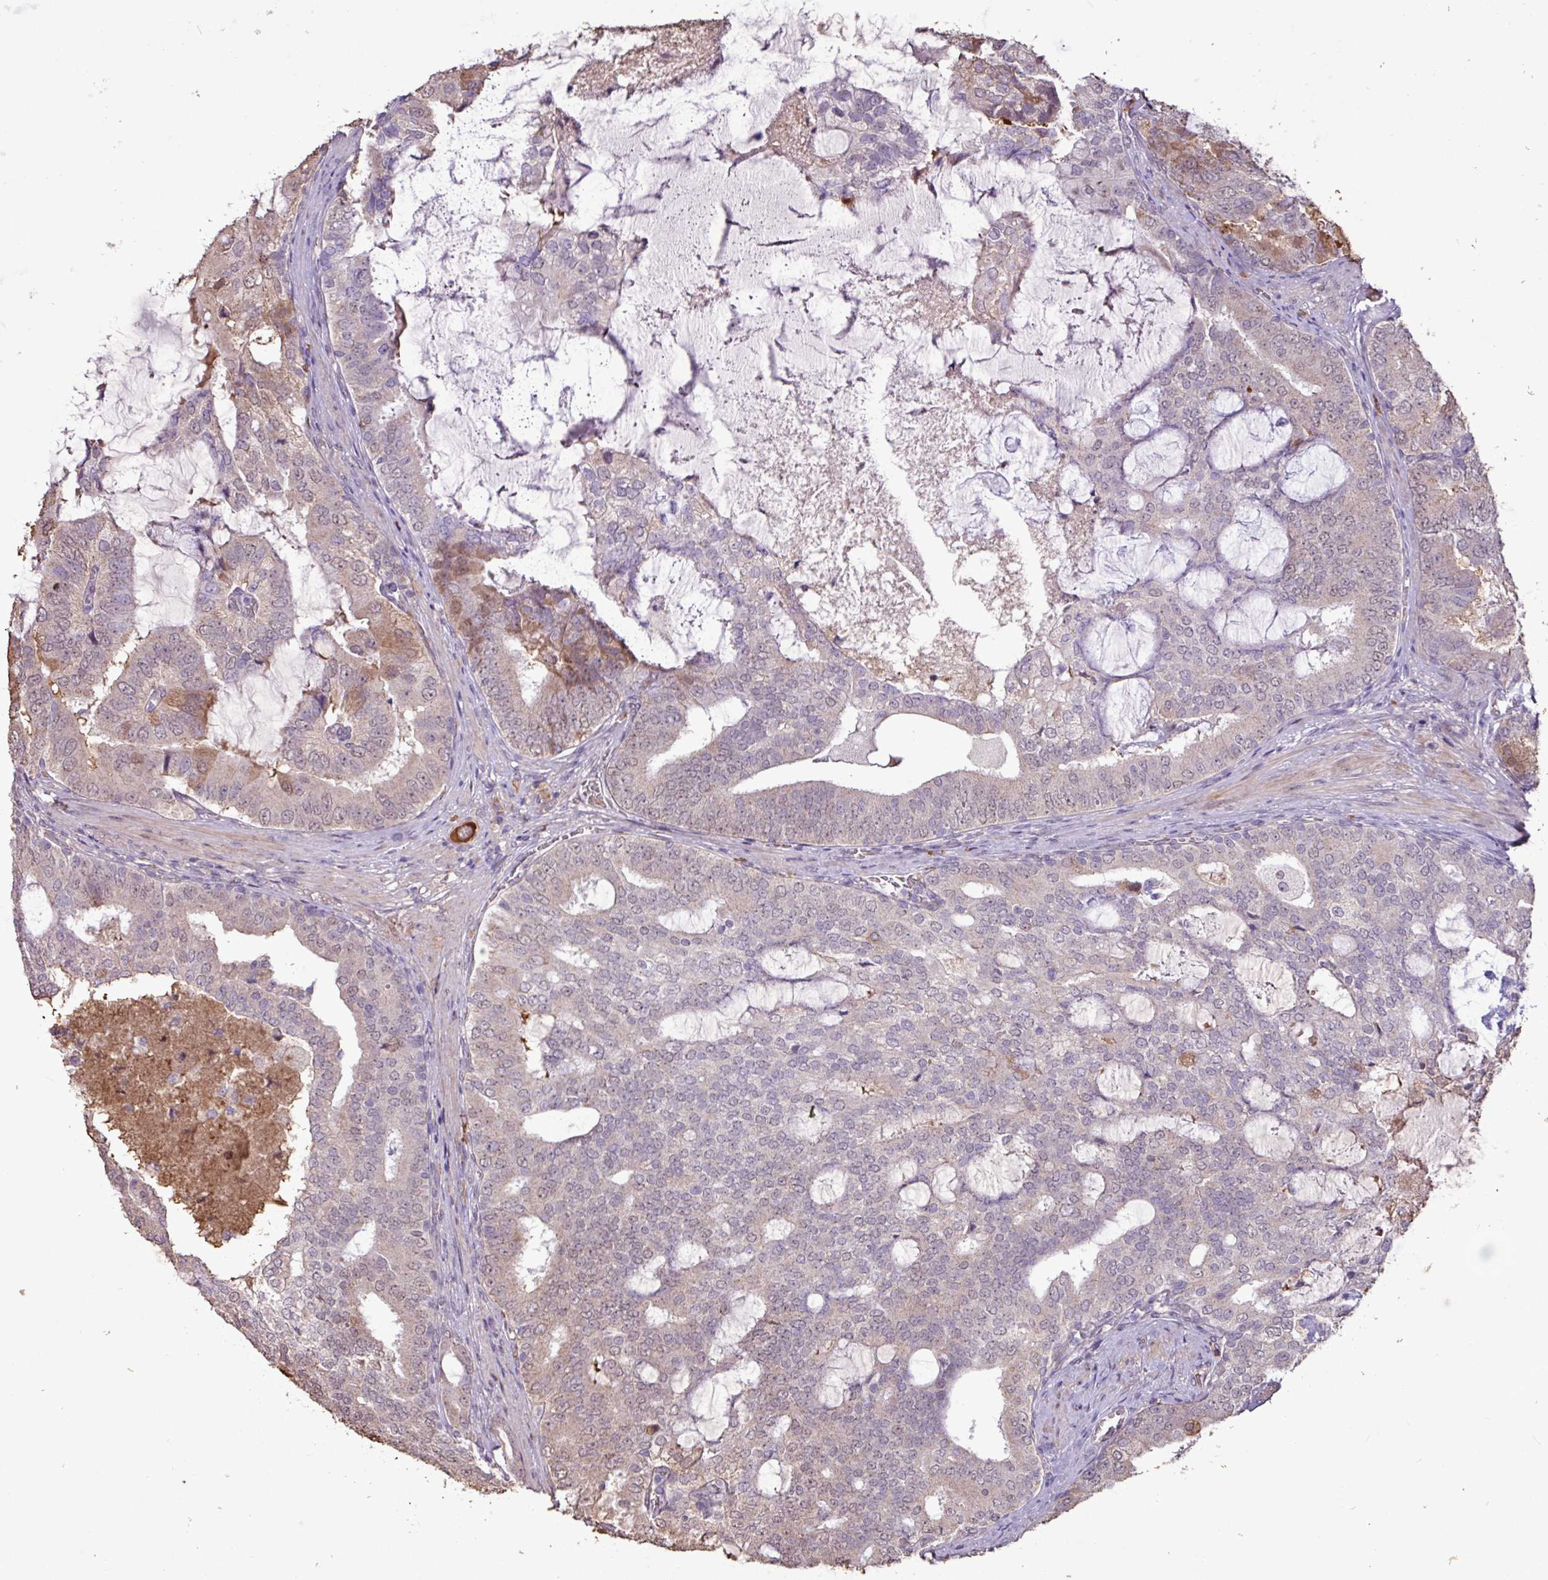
{"staining": {"intensity": "weak", "quantity": "<25%", "location": "cytoplasmic/membranous,nuclear"}, "tissue": "prostate cancer", "cell_type": "Tumor cells", "image_type": "cancer", "snomed": [{"axis": "morphology", "description": "Adenocarcinoma, High grade"}, {"axis": "topography", "description": "Prostate"}], "caption": "The histopathology image reveals no significant positivity in tumor cells of prostate cancer. (DAB immunohistochemistry (IHC) with hematoxylin counter stain).", "gene": "L3MBTL3", "patient": {"sex": "male", "age": 55}}